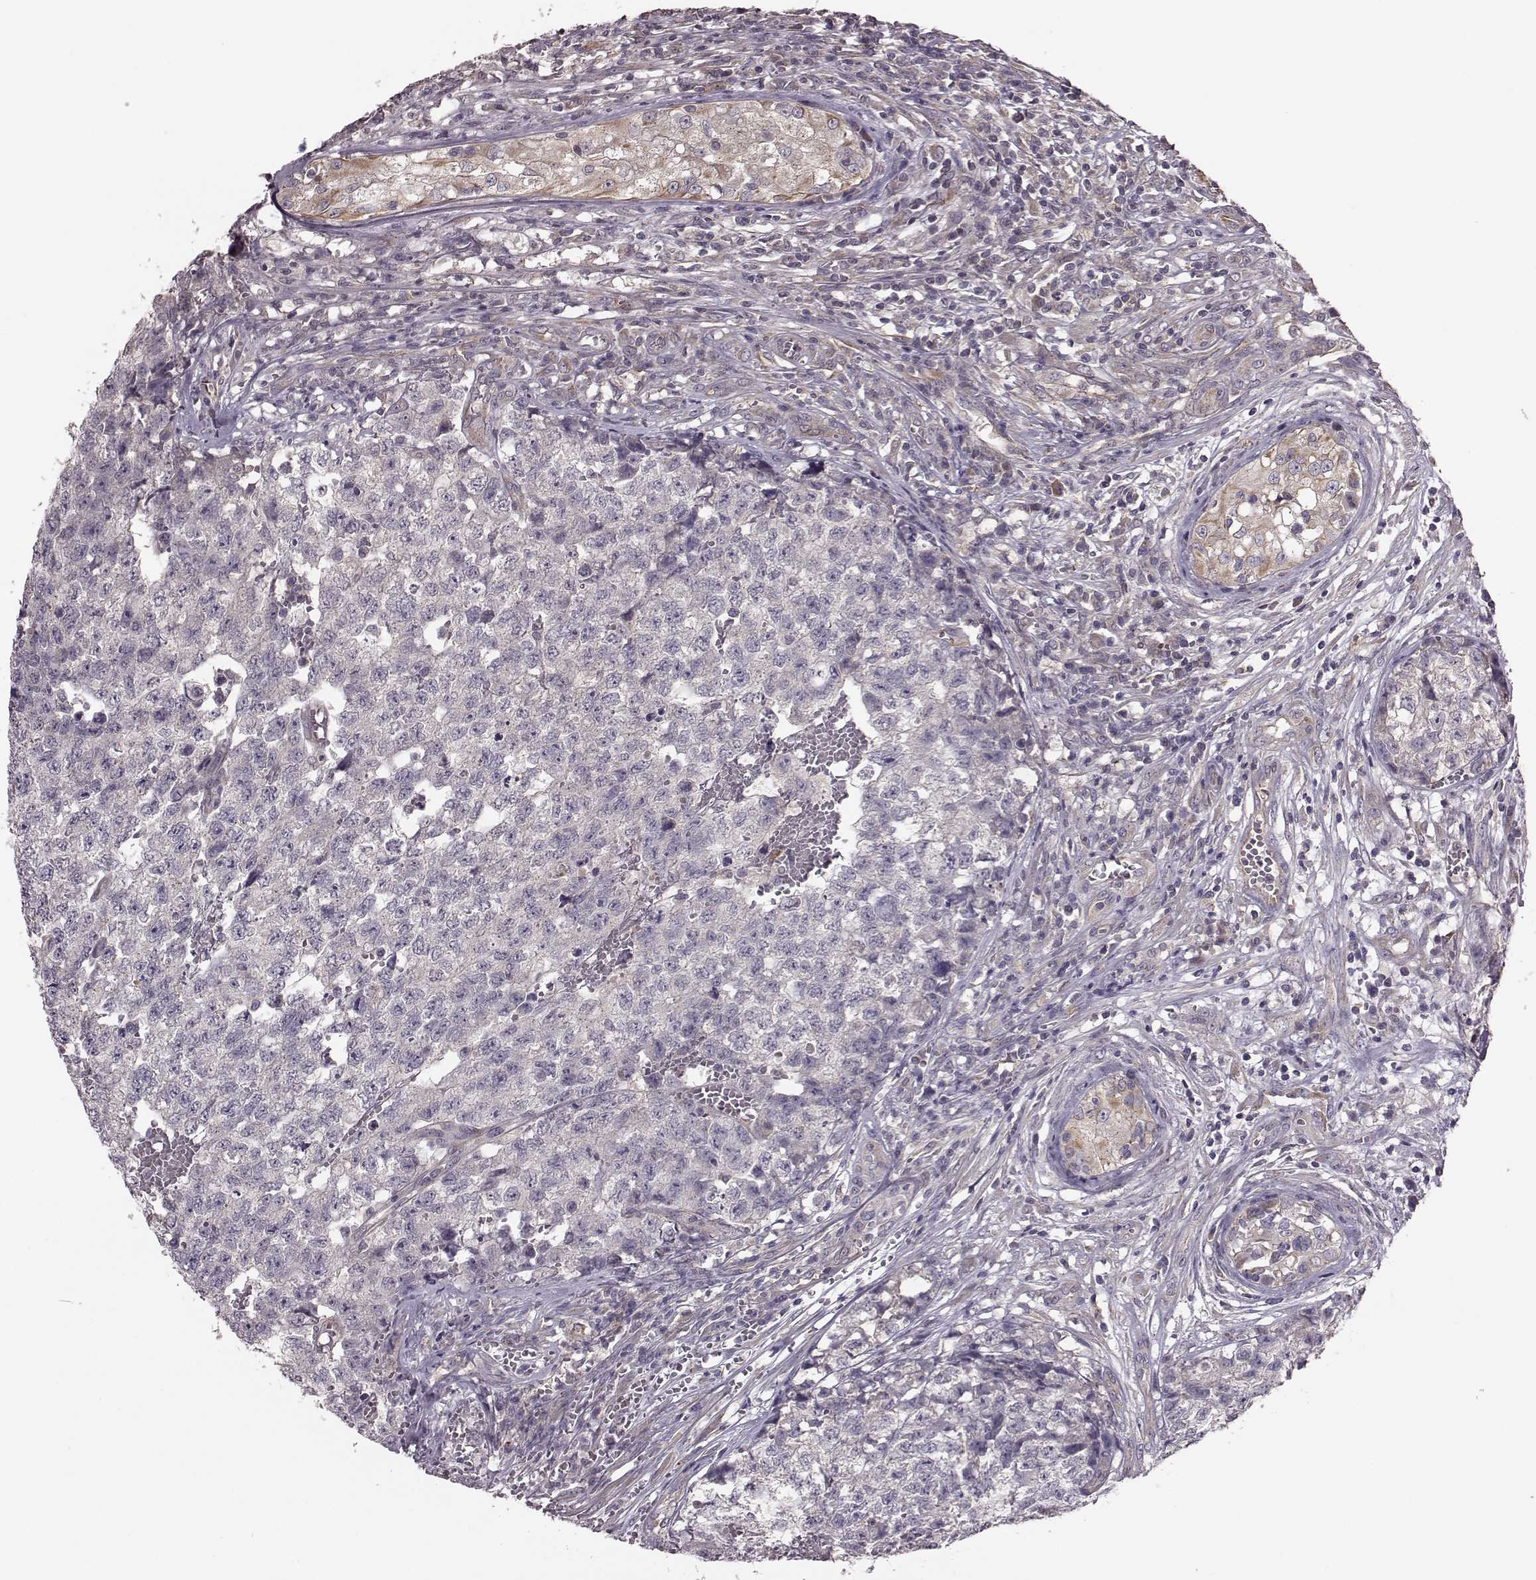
{"staining": {"intensity": "negative", "quantity": "none", "location": "none"}, "tissue": "testis cancer", "cell_type": "Tumor cells", "image_type": "cancer", "snomed": [{"axis": "morphology", "description": "Seminoma, NOS"}, {"axis": "morphology", "description": "Carcinoma, Embryonal, NOS"}, {"axis": "topography", "description": "Testis"}], "caption": "This is a image of immunohistochemistry (IHC) staining of testis cancer, which shows no expression in tumor cells. Brightfield microscopy of IHC stained with DAB (brown) and hematoxylin (blue), captured at high magnification.", "gene": "NTF3", "patient": {"sex": "male", "age": 22}}